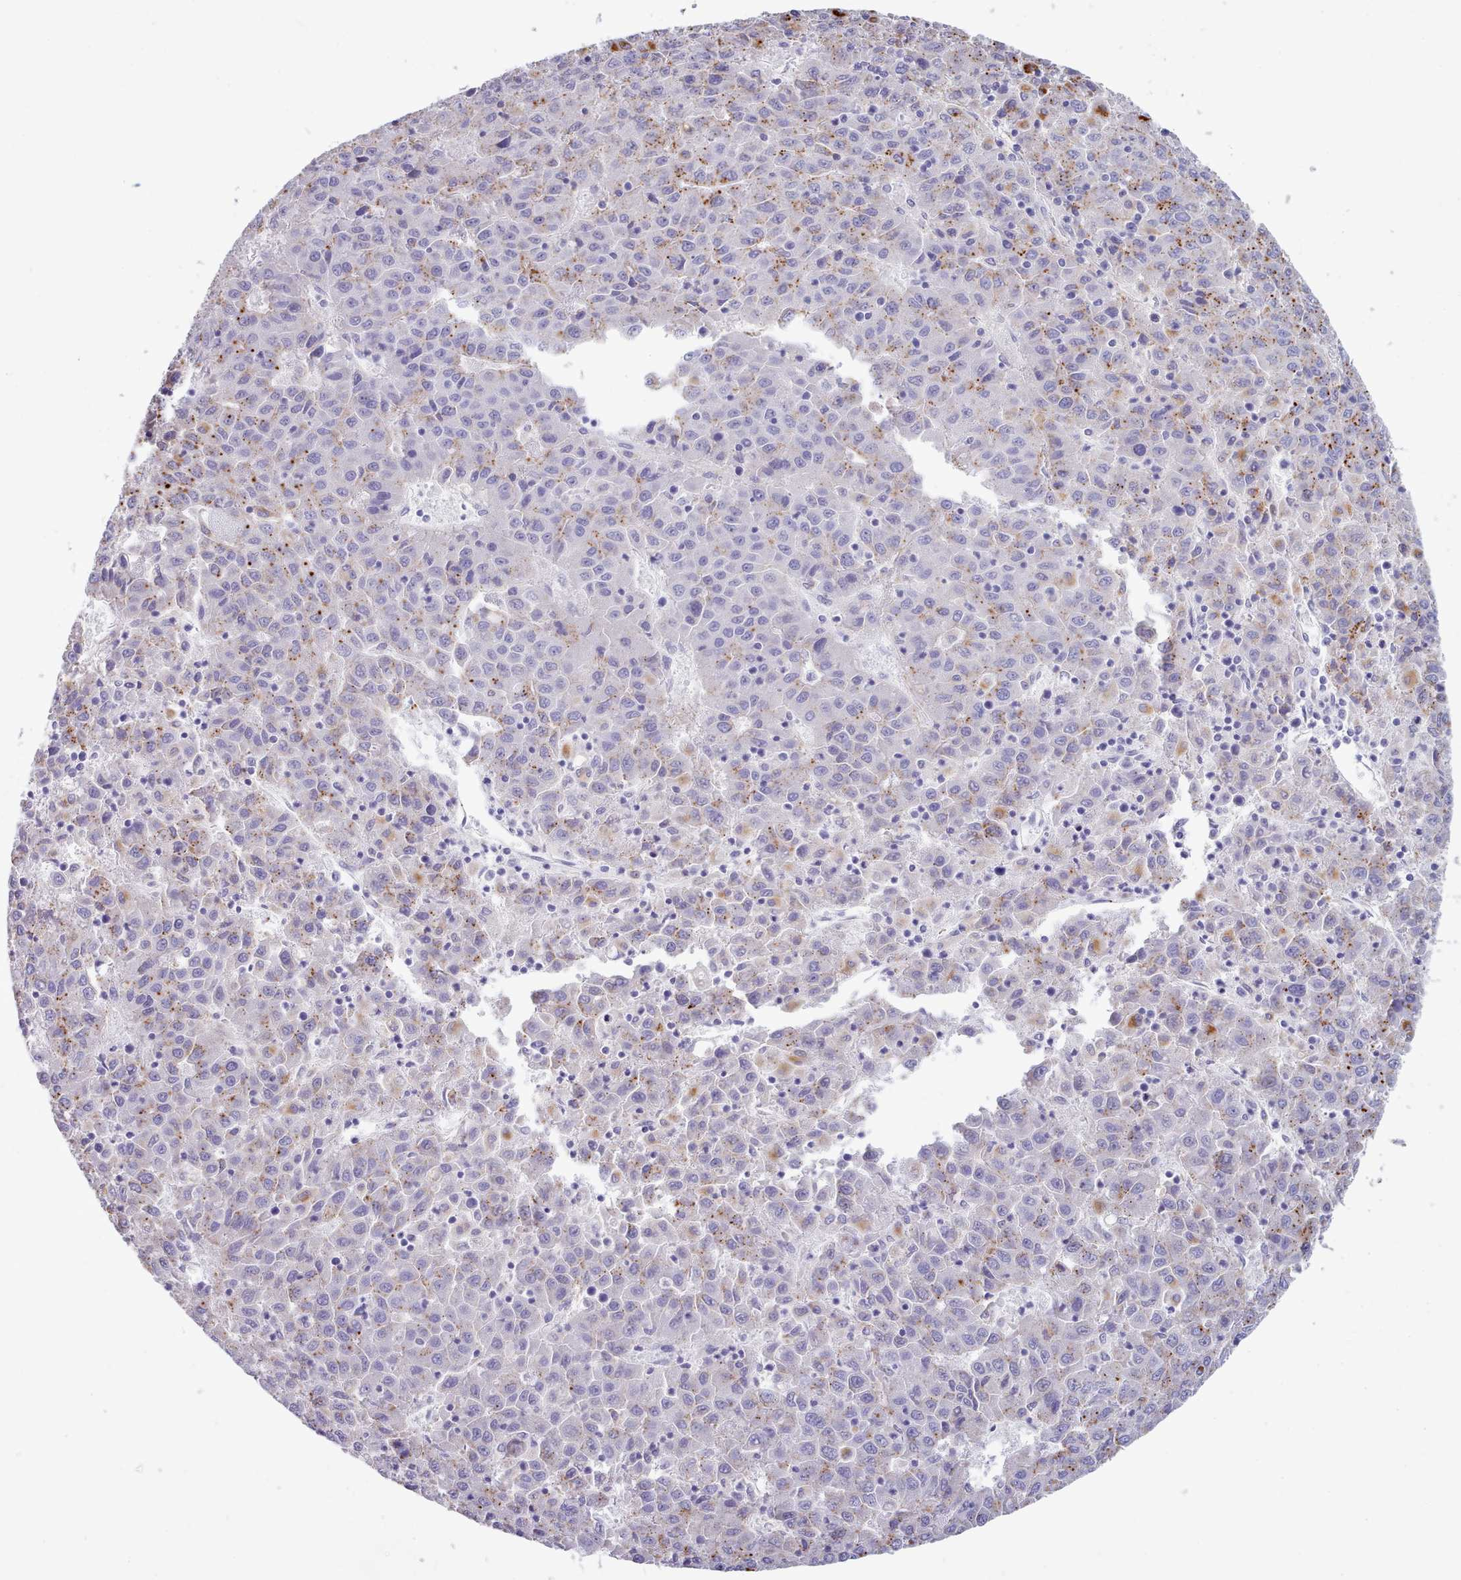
{"staining": {"intensity": "moderate", "quantity": "25%-75%", "location": "cytoplasmic/membranous"}, "tissue": "liver cancer", "cell_type": "Tumor cells", "image_type": "cancer", "snomed": [{"axis": "morphology", "description": "Carcinoma, Hepatocellular, NOS"}, {"axis": "topography", "description": "Liver"}], "caption": "Tumor cells reveal medium levels of moderate cytoplasmic/membranous expression in approximately 25%-75% of cells in human liver hepatocellular carcinoma.", "gene": "GAA", "patient": {"sex": "female", "age": 53}}